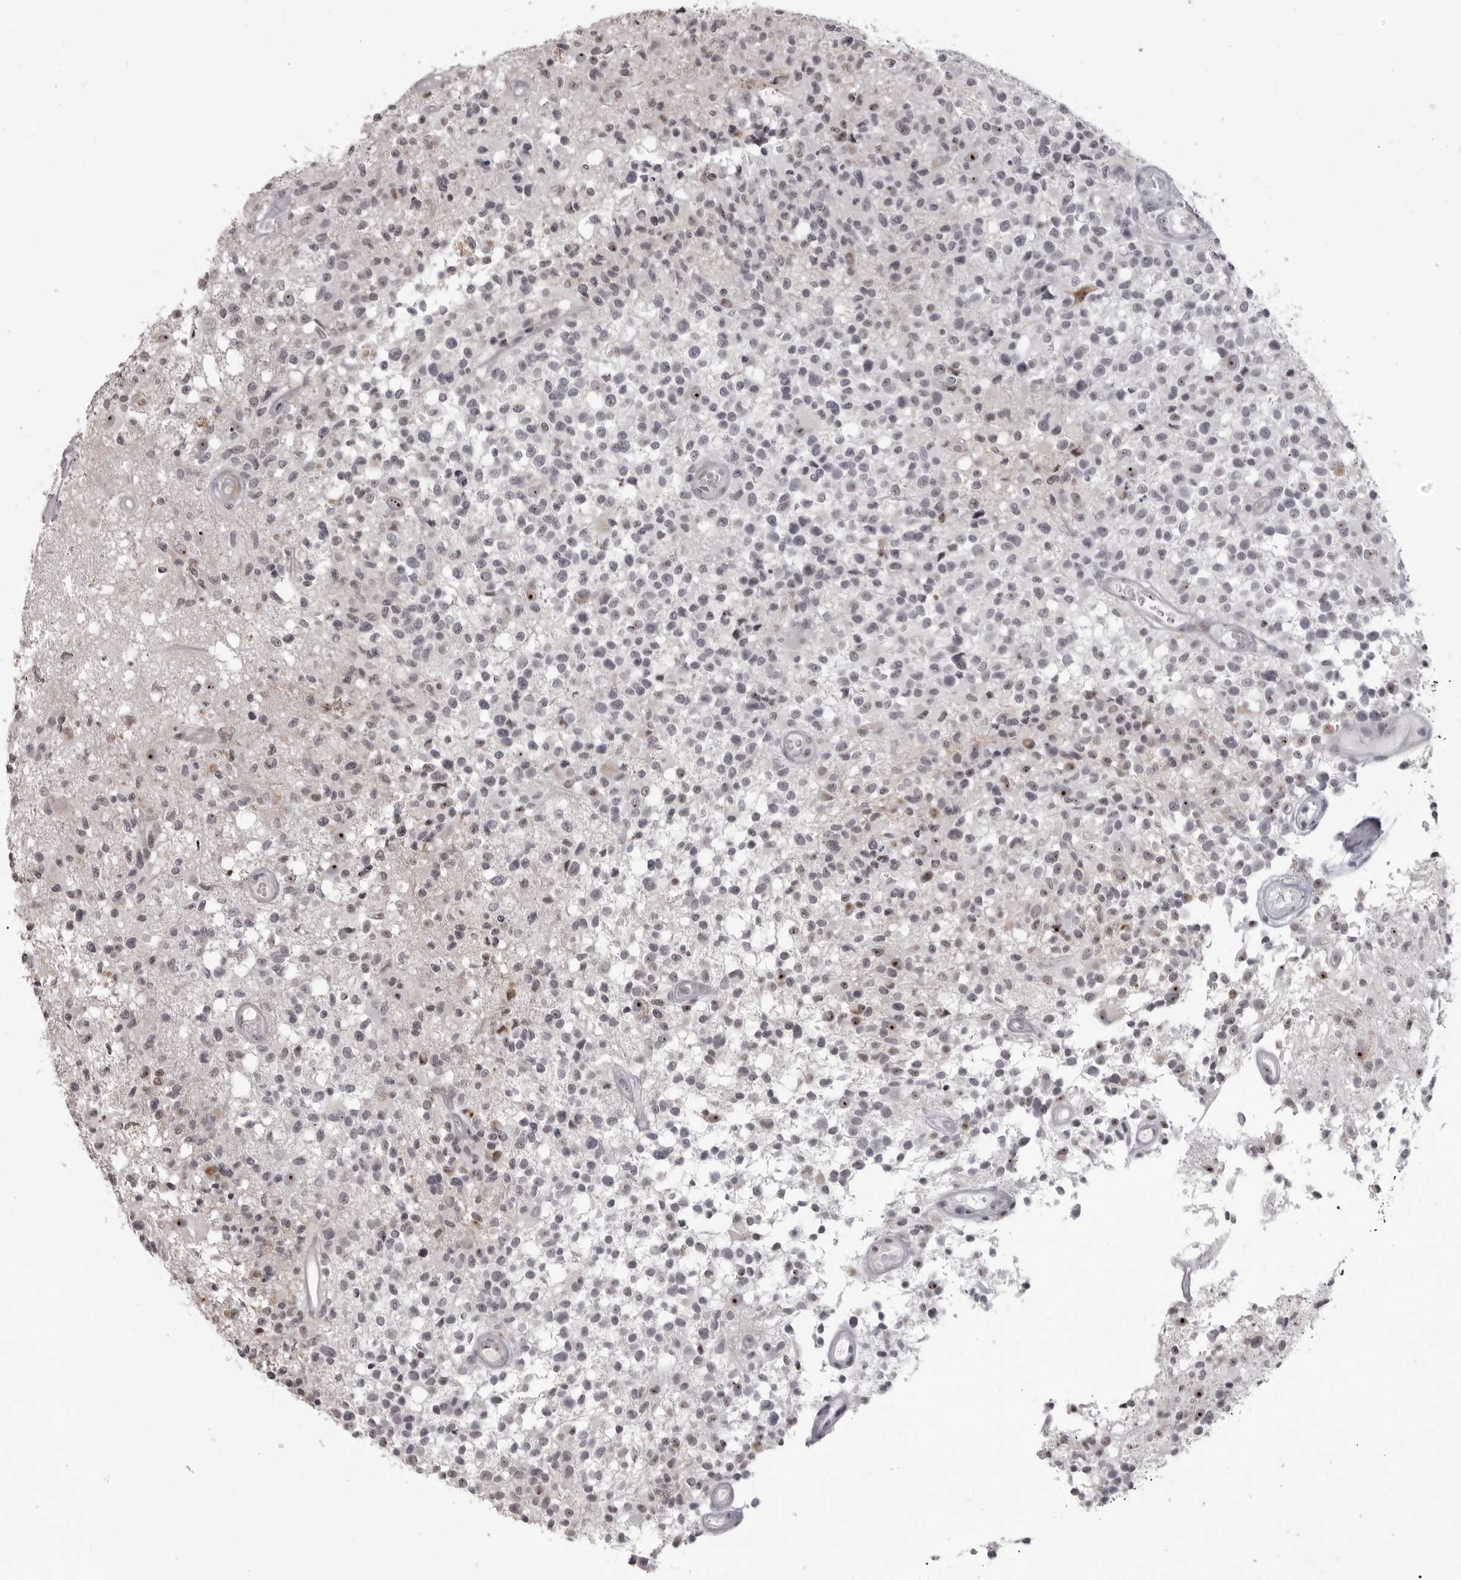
{"staining": {"intensity": "negative", "quantity": "none", "location": "none"}, "tissue": "glioma", "cell_type": "Tumor cells", "image_type": "cancer", "snomed": [{"axis": "morphology", "description": "Glioma, malignant, High grade"}, {"axis": "morphology", "description": "Glioblastoma, NOS"}, {"axis": "topography", "description": "Brain"}], "caption": "An immunohistochemistry photomicrograph of glioma is shown. There is no staining in tumor cells of glioma.", "gene": "HELZ", "patient": {"sex": "male", "age": 60}}